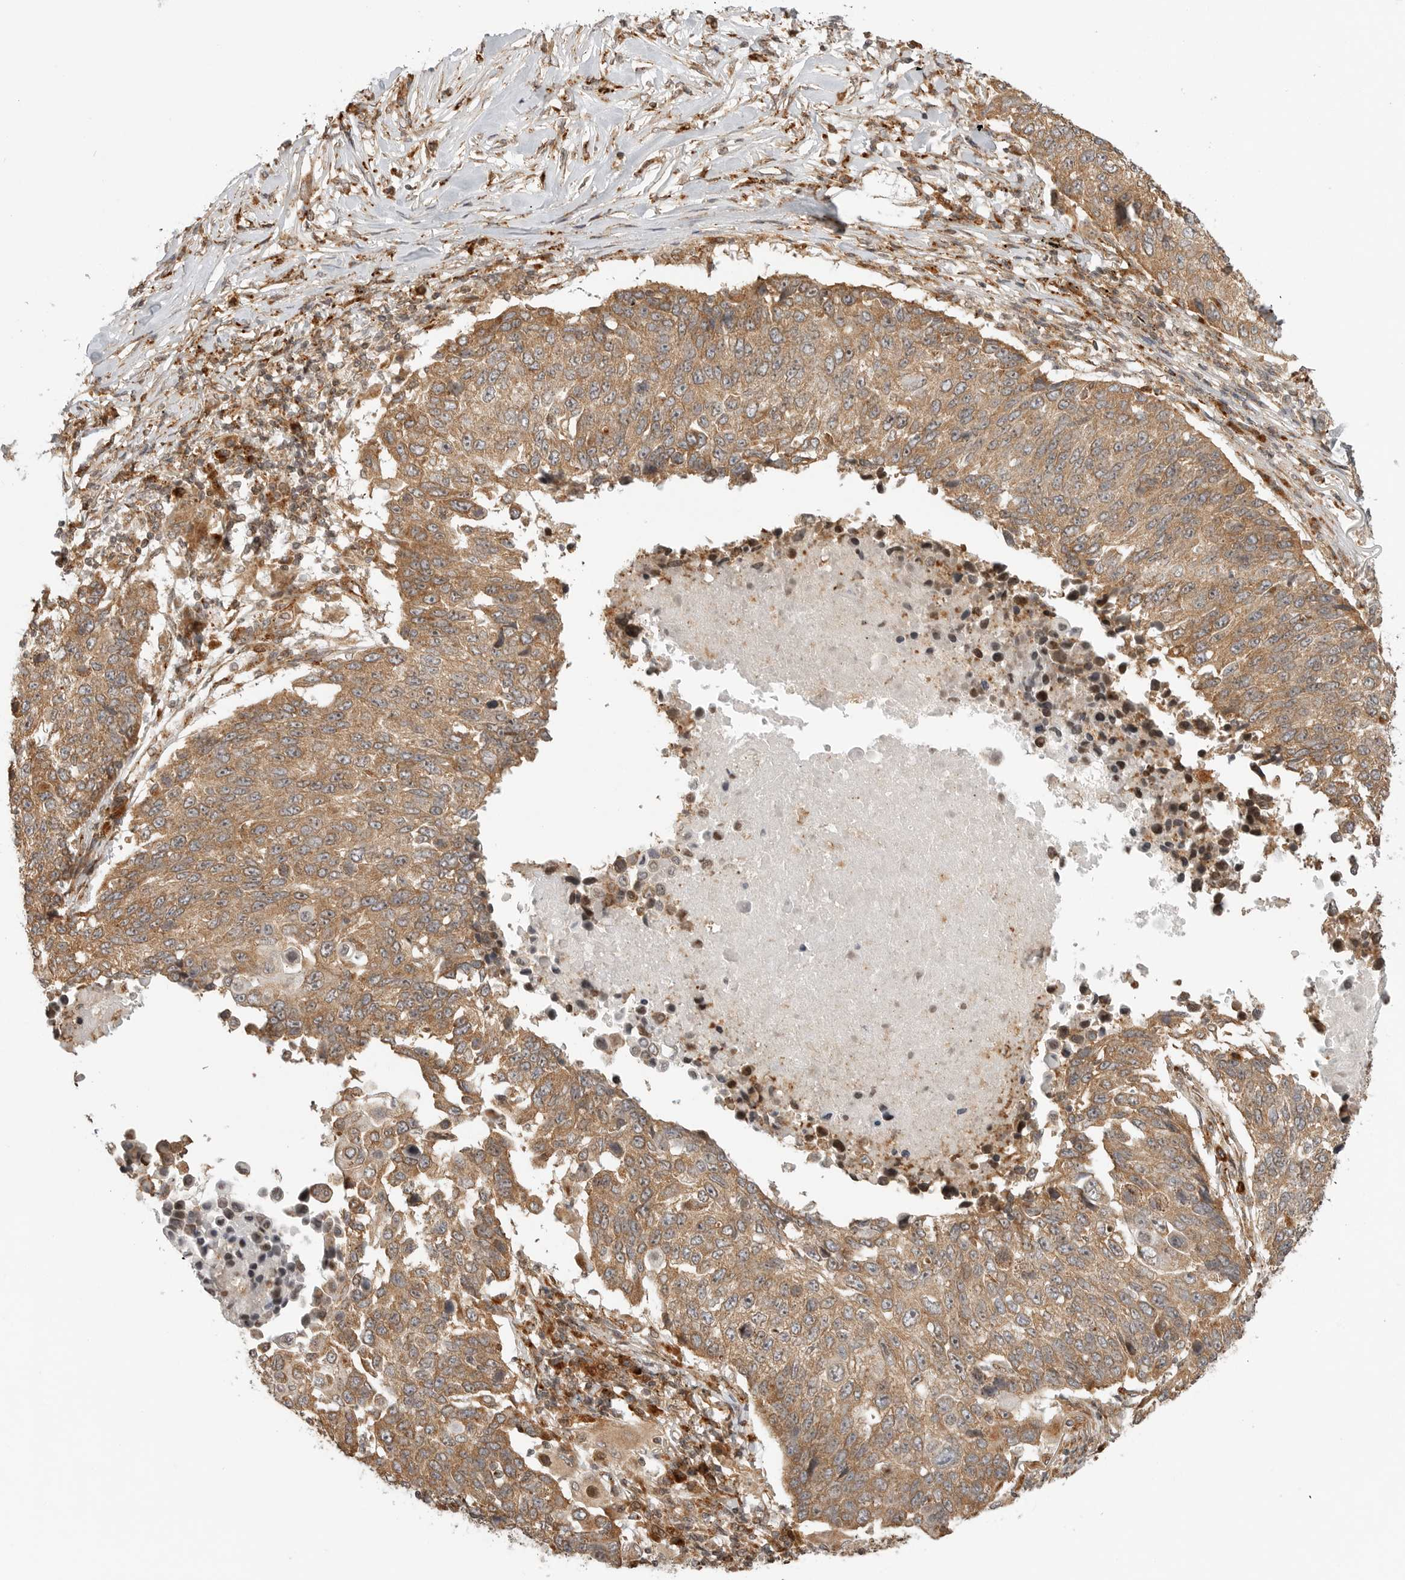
{"staining": {"intensity": "moderate", "quantity": ">75%", "location": "cytoplasmic/membranous"}, "tissue": "lung cancer", "cell_type": "Tumor cells", "image_type": "cancer", "snomed": [{"axis": "morphology", "description": "Squamous cell carcinoma, NOS"}, {"axis": "topography", "description": "Lung"}], "caption": "A brown stain labels moderate cytoplasmic/membranous staining of a protein in squamous cell carcinoma (lung) tumor cells.", "gene": "IDUA", "patient": {"sex": "male", "age": 66}}